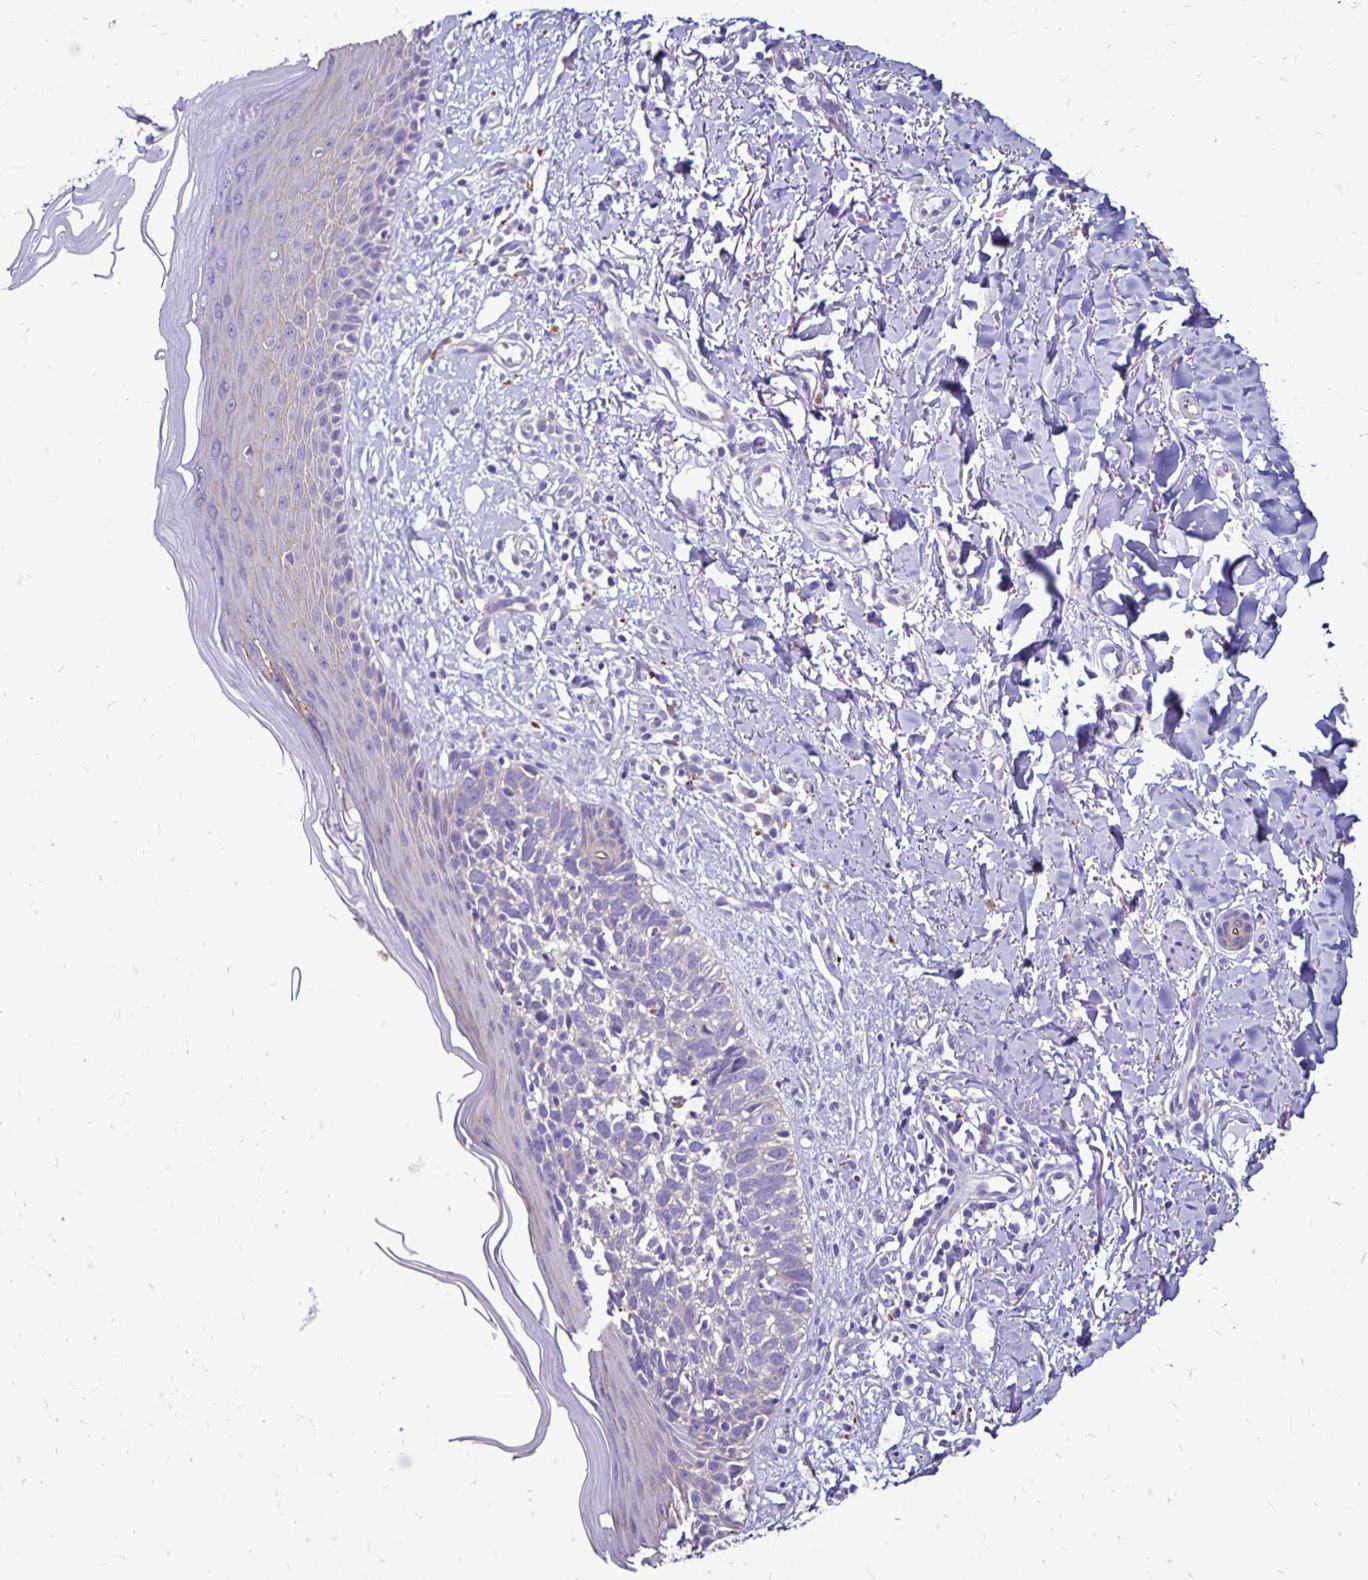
{"staining": {"intensity": "negative", "quantity": "none", "location": "none"}, "tissue": "skin cancer", "cell_type": "Tumor cells", "image_type": "cancer", "snomed": [{"axis": "morphology", "description": "Basal cell carcinoma"}, {"axis": "topography", "description": "Skin"}], "caption": "The histopathology image exhibits no staining of tumor cells in skin basal cell carcinoma.", "gene": "EVPL", "patient": {"sex": "female", "age": 45}}